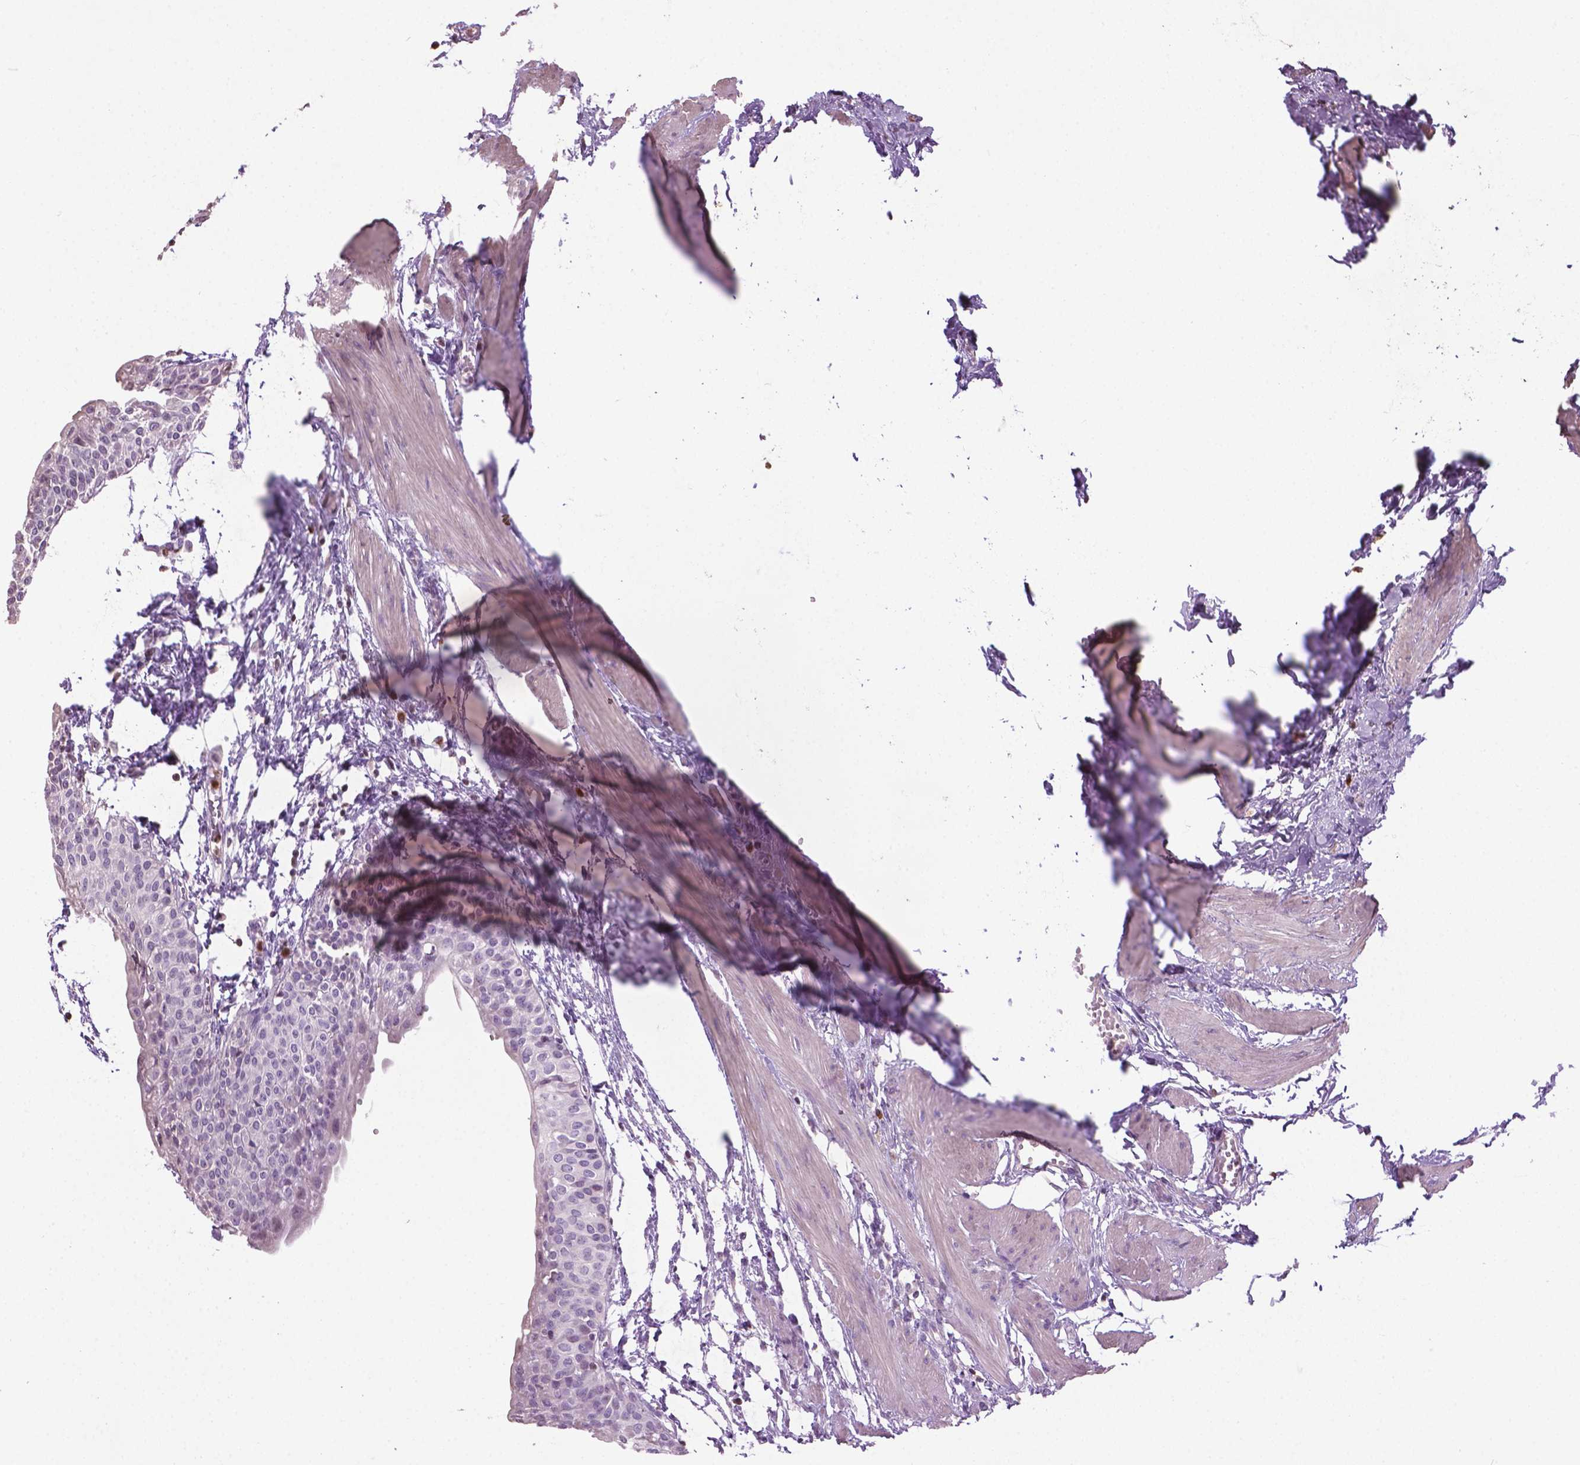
{"staining": {"intensity": "negative", "quantity": "none", "location": "none"}, "tissue": "urinary bladder", "cell_type": "Urothelial cells", "image_type": "normal", "snomed": [{"axis": "morphology", "description": "Normal tissue, NOS"}, {"axis": "topography", "description": "Urinary bladder"}, {"axis": "topography", "description": "Peripheral nerve tissue"}], "caption": "IHC of benign urinary bladder shows no expression in urothelial cells. (Stains: DAB (3,3'-diaminobenzidine) immunohistochemistry (IHC) with hematoxylin counter stain, Microscopy: brightfield microscopy at high magnification).", "gene": "NTNG2", "patient": {"sex": "male", "age": 55}}